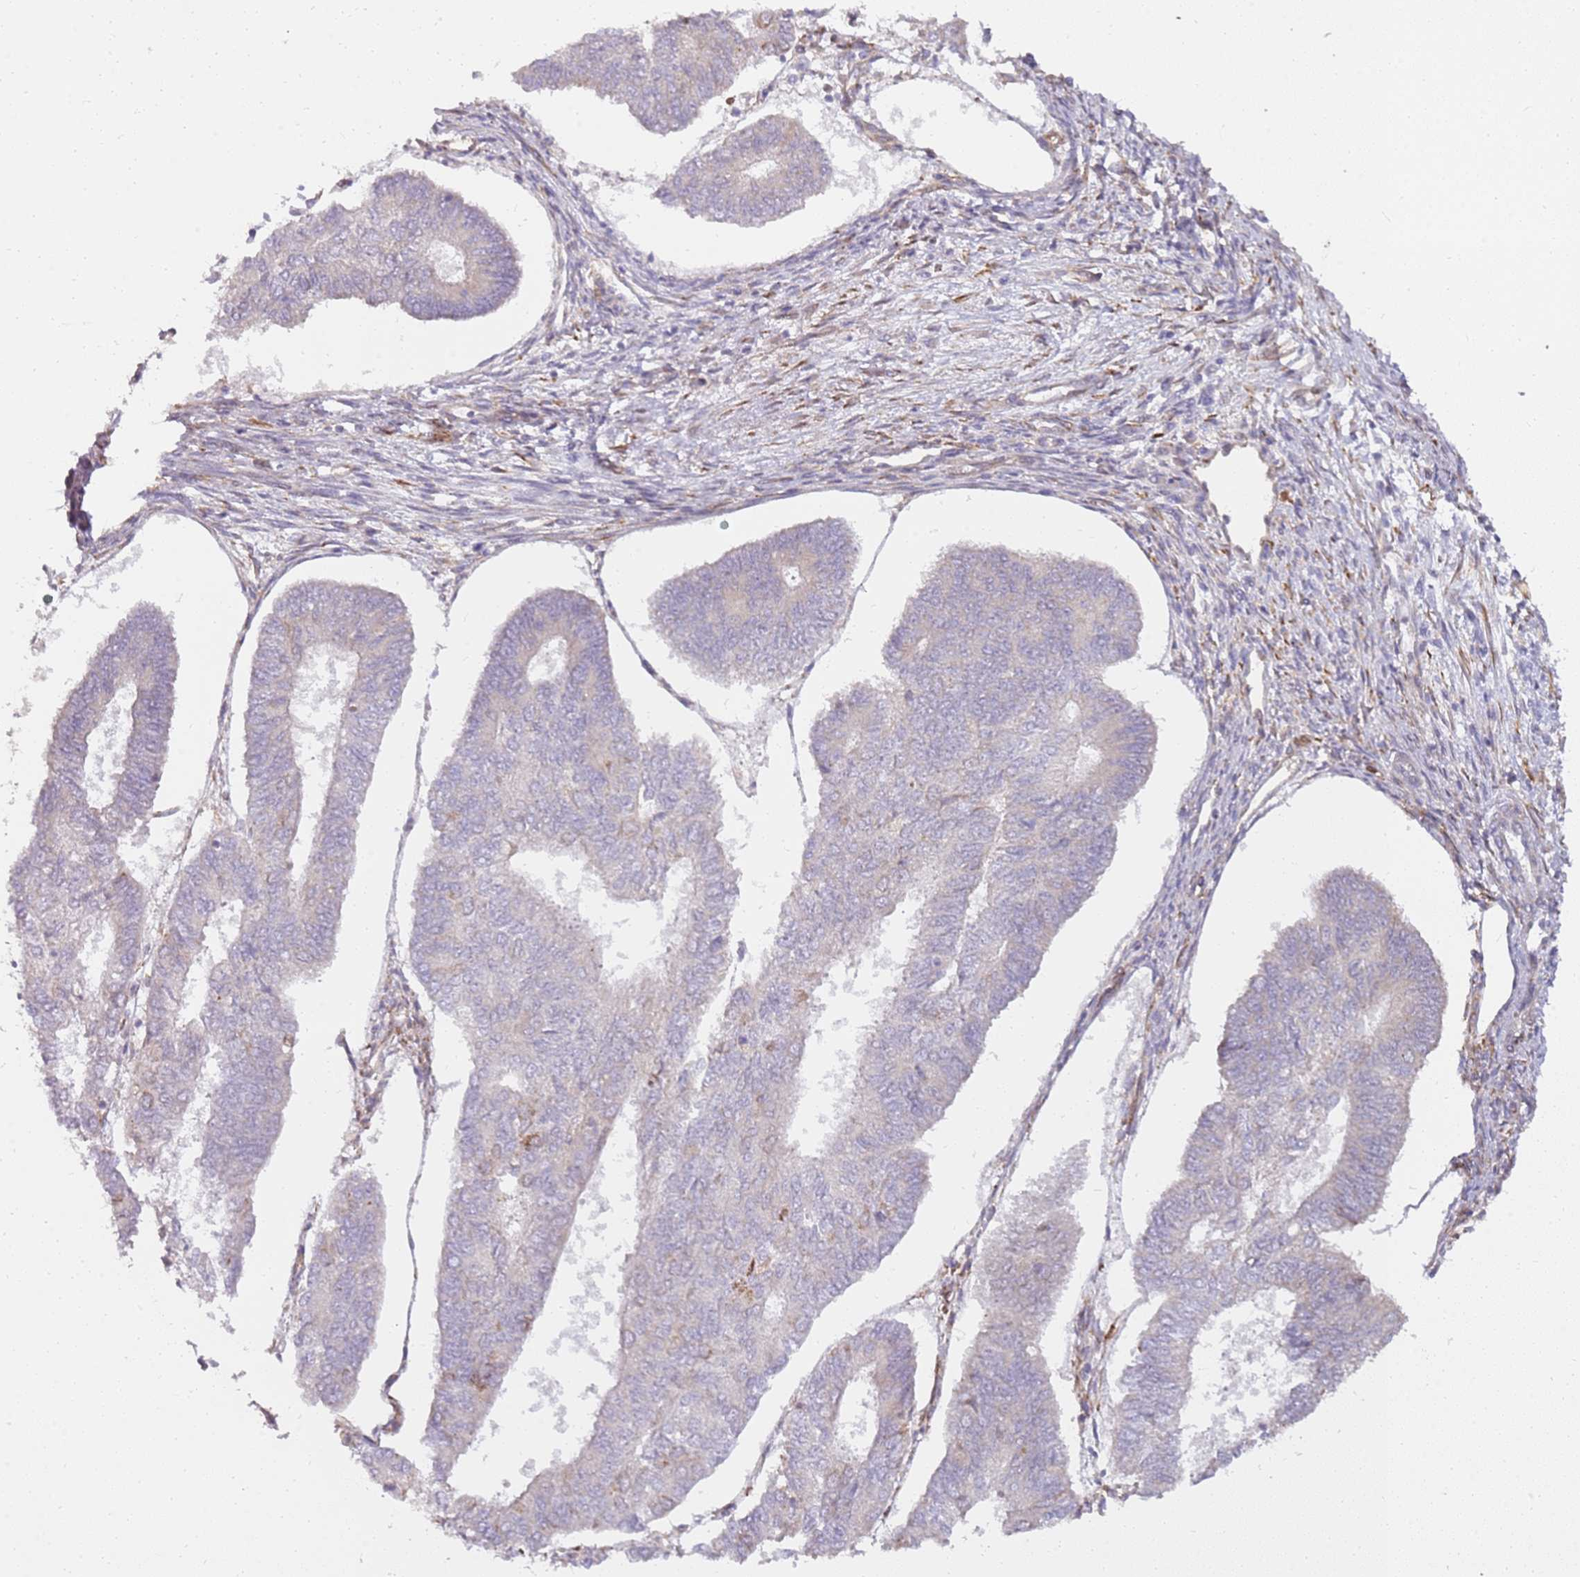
{"staining": {"intensity": "negative", "quantity": "none", "location": "none"}, "tissue": "endometrial cancer", "cell_type": "Tumor cells", "image_type": "cancer", "snomed": [{"axis": "morphology", "description": "Adenocarcinoma, NOS"}, {"axis": "topography", "description": "Endometrium"}], "caption": "IHC micrograph of endometrial adenocarcinoma stained for a protein (brown), which displays no positivity in tumor cells.", "gene": "GRAP", "patient": {"sex": "female", "age": 68}}